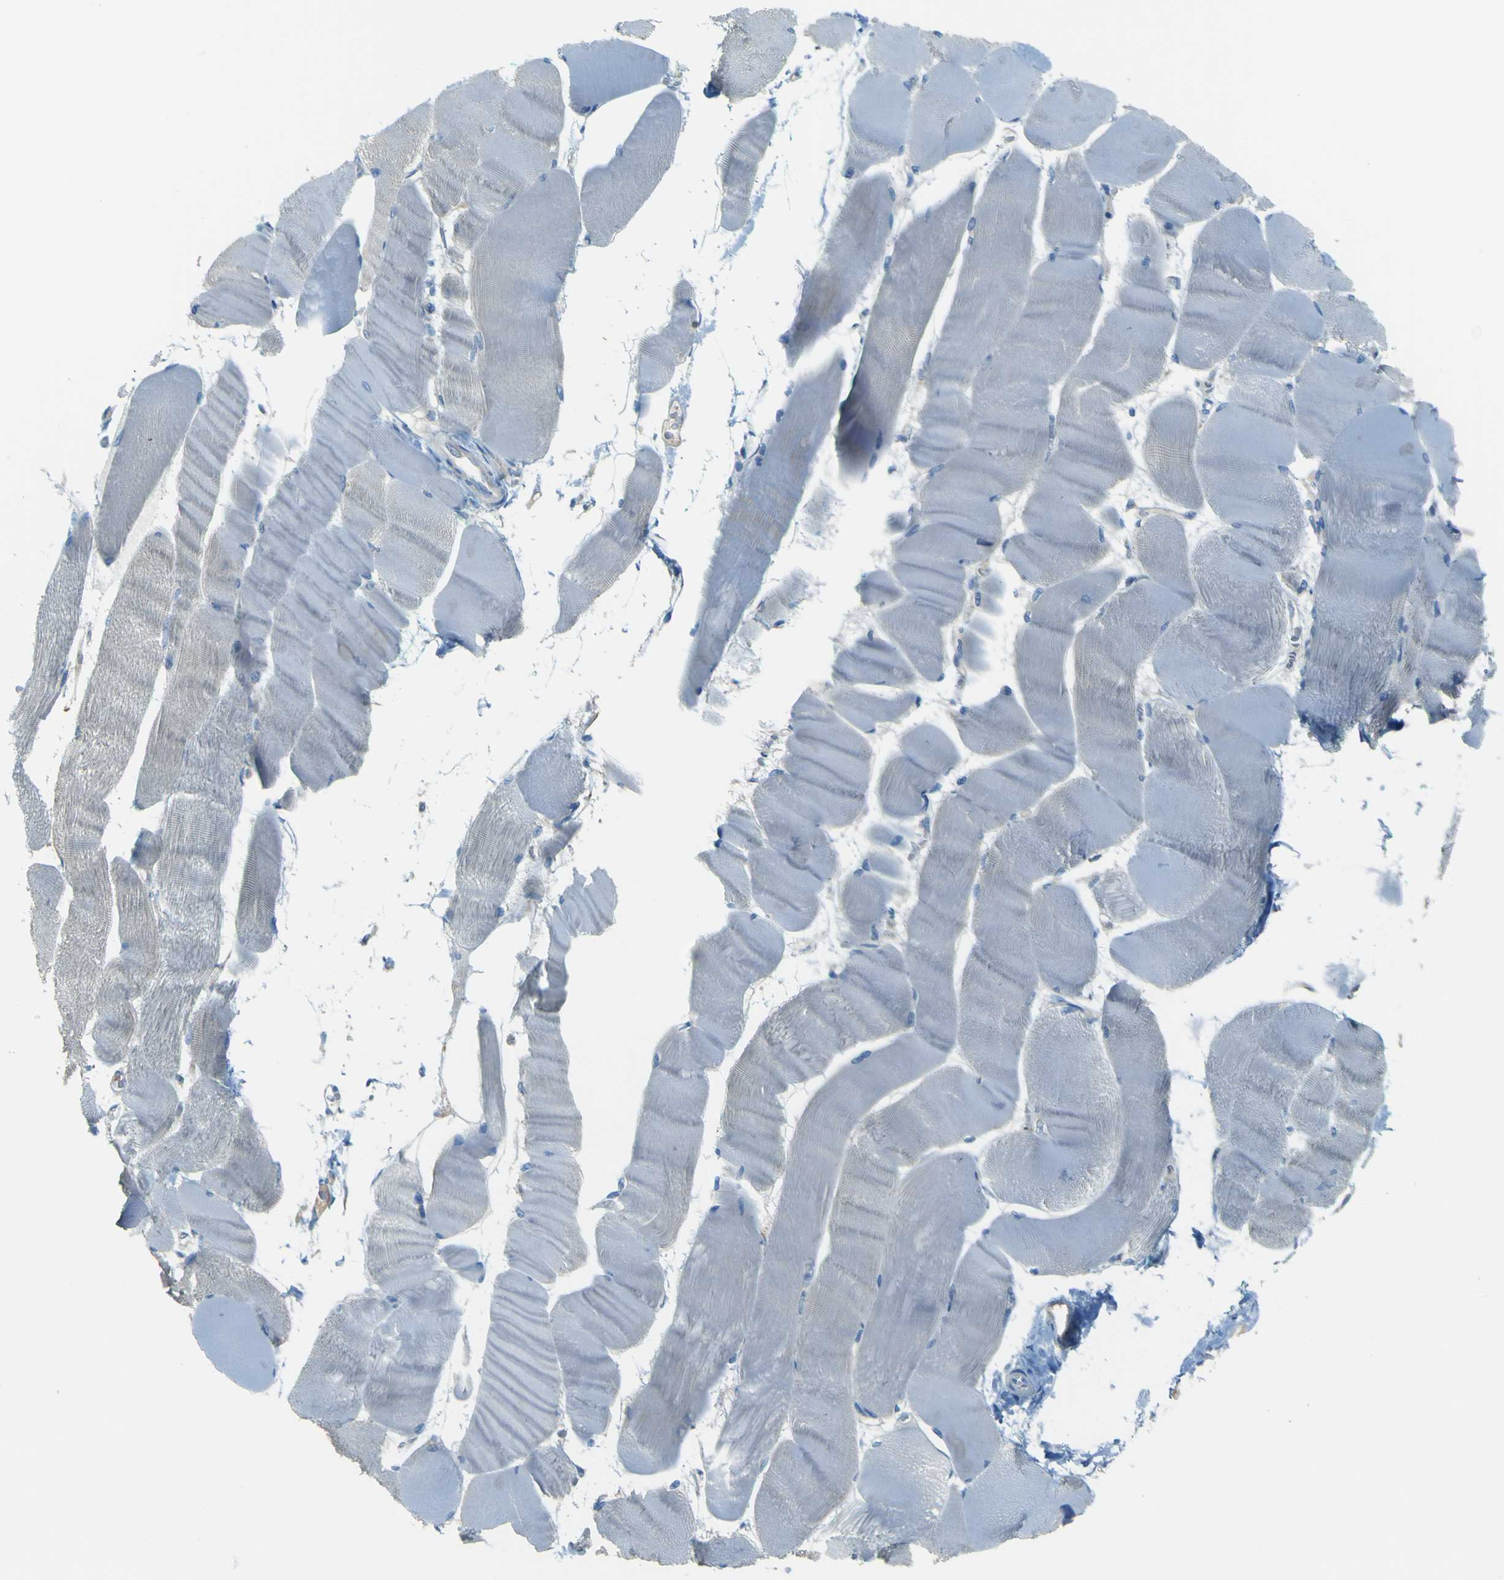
{"staining": {"intensity": "negative", "quantity": "none", "location": "none"}, "tissue": "skeletal muscle", "cell_type": "Myocytes", "image_type": "normal", "snomed": [{"axis": "morphology", "description": "Normal tissue, NOS"}, {"axis": "morphology", "description": "Squamous cell carcinoma, NOS"}, {"axis": "topography", "description": "Skeletal muscle"}], "caption": "Skeletal muscle stained for a protein using immunohistochemistry reveals no staining myocytes.", "gene": "FKTN", "patient": {"sex": "male", "age": 51}}